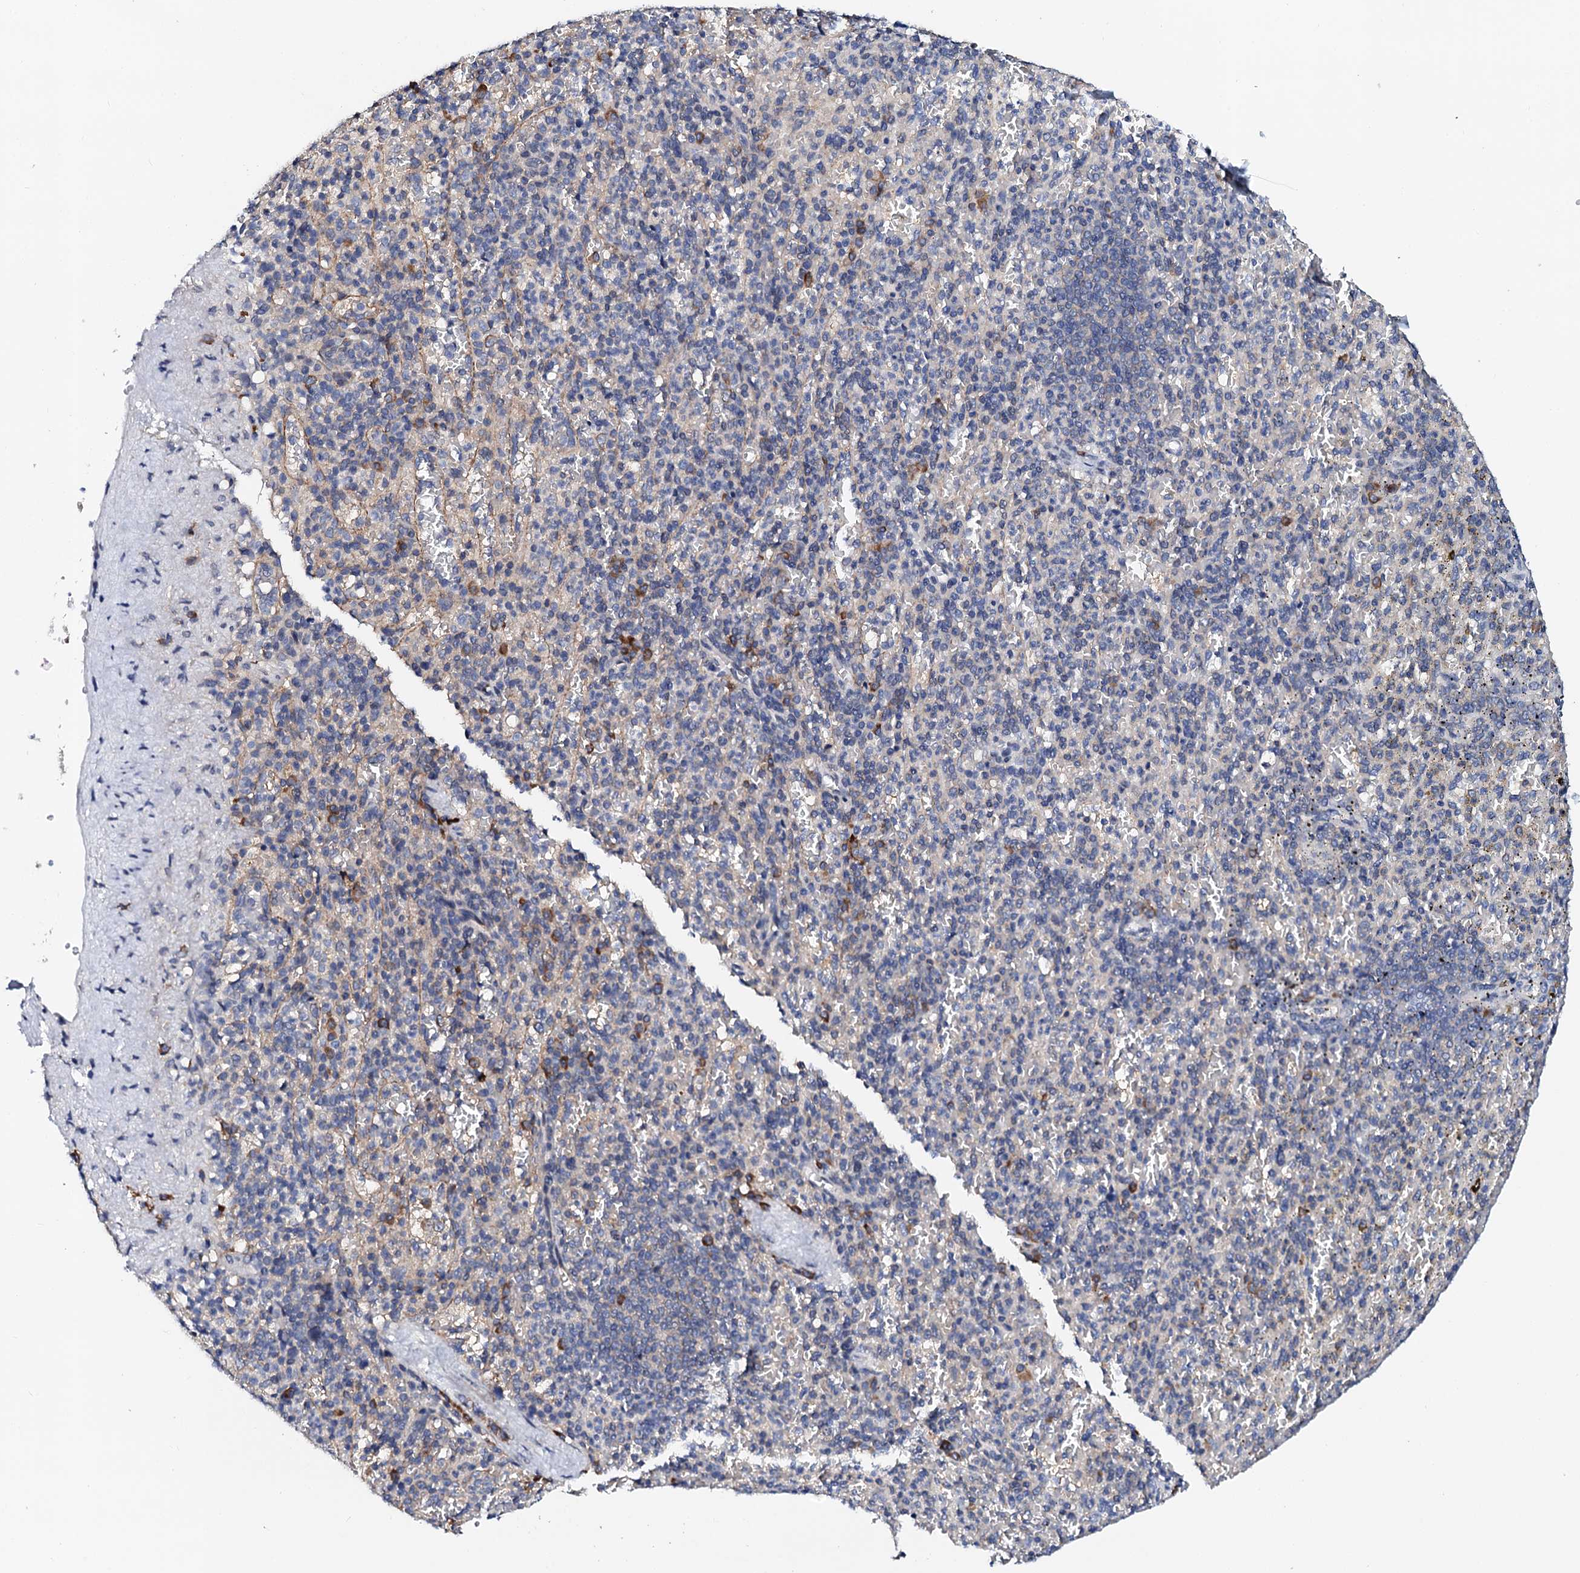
{"staining": {"intensity": "strong", "quantity": "<25%", "location": "cytoplasmic/membranous"}, "tissue": "spleen", "cell_type": "Cells in red pulp", "image_type": "normal", "snomed": [{"axis": "morphology", "description": "Normal tissue, NOS"}, {"axis": "topography", "description": "Spleen"}], "caption": "Protein analysis of benign spleen demonstrates strong cytoplasmic/membranous expression in about <25% of cells in red pulp. (DAB IHC with brightfield microscopy, high magnification).", "gene": "NUP58", "patient": {"sex": "female", "age": 74}}